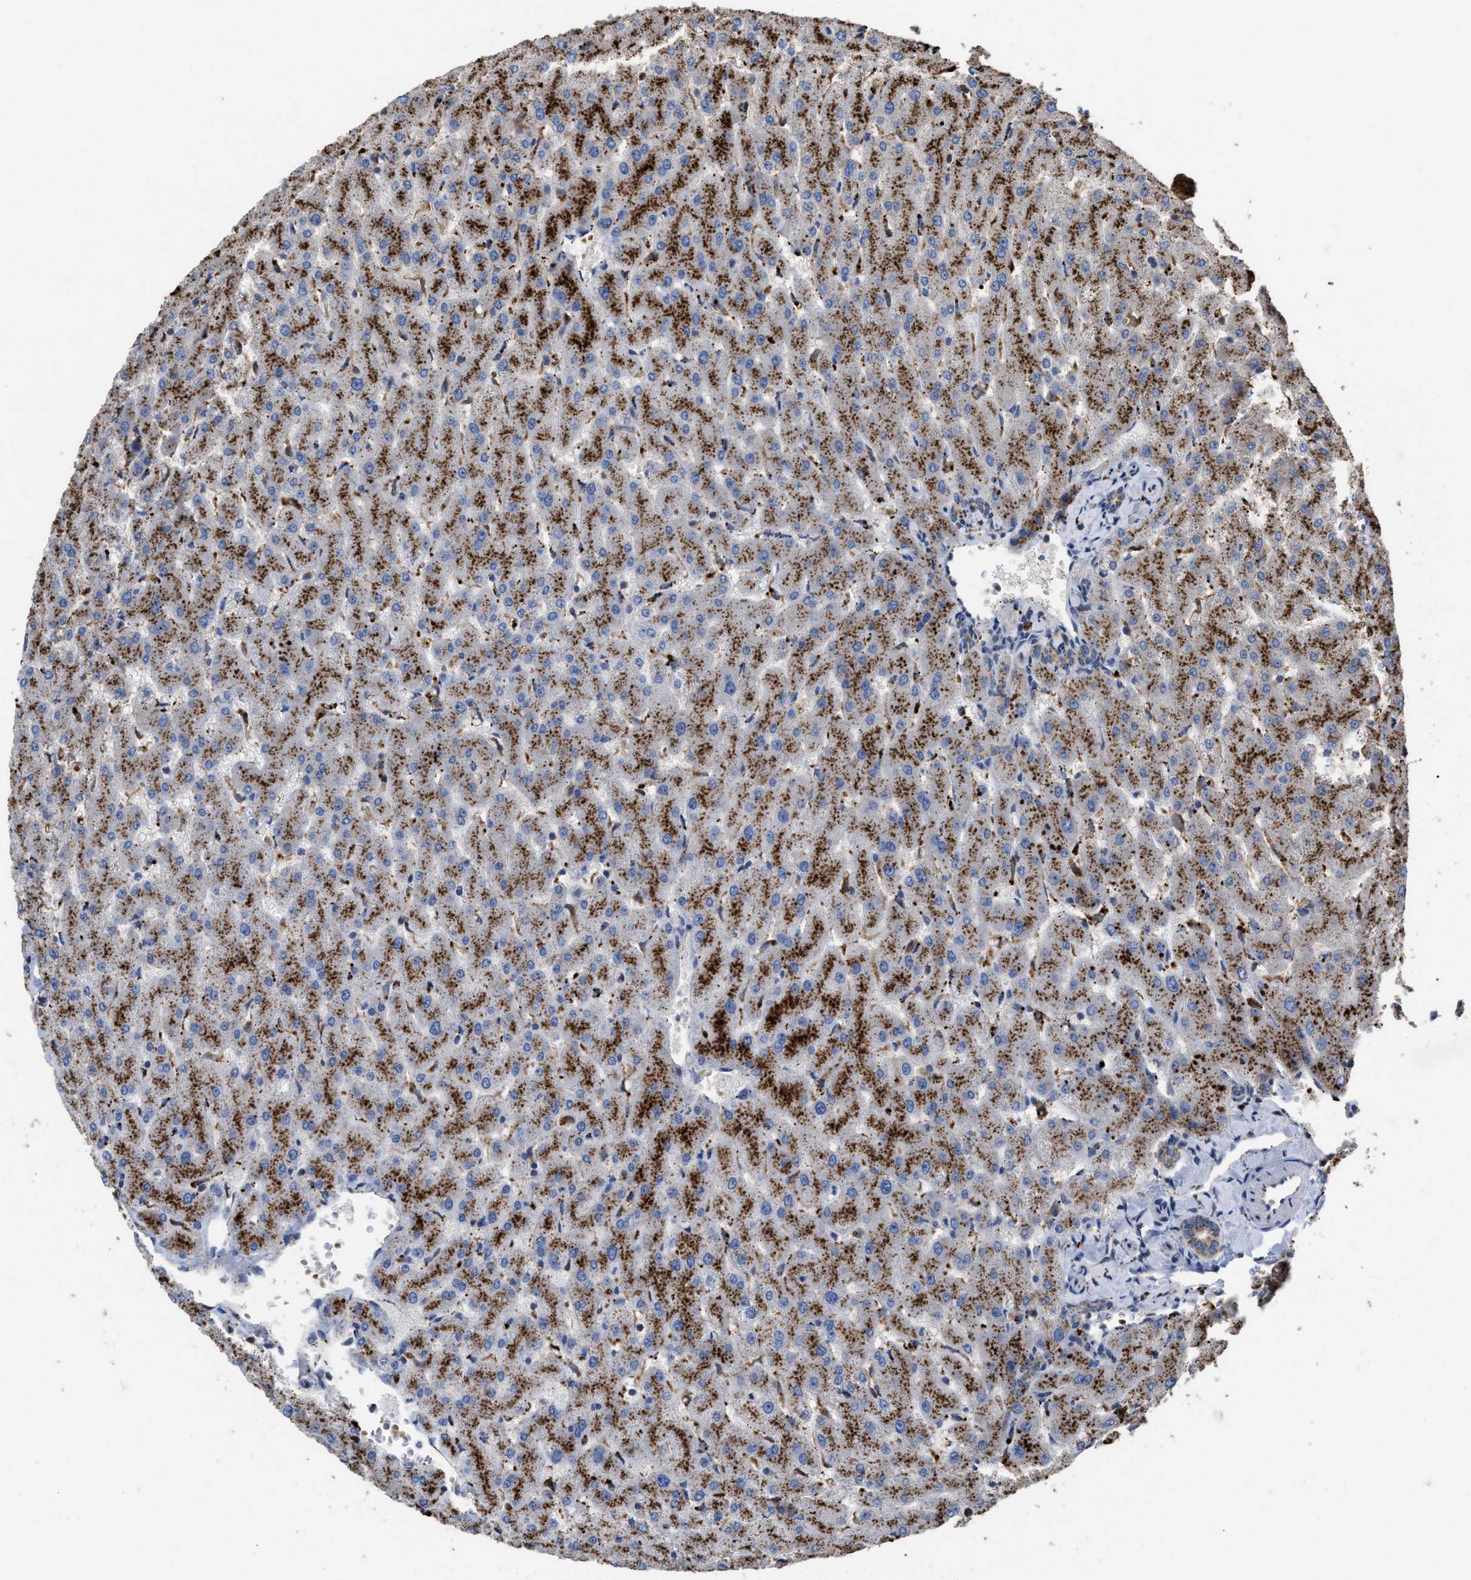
{"staining": {"intensity": "moderate", "quantity": ">75%", "location": "cytoplasmic/membranous"}, "tissue": "liver", "cell_type": "Cholangiocytes", "image_type": "normal", "snomed": [{"axis": "morphology", "description": "Normal tissue, NOS"}, {"axis": "topography", "description": "Liver"}], "caption": "An immunohistochemistry (IHC) image of benign tissue is shown. Protein staining in brown shows moderate cytoplasmic/membranous positivity in liver within cholangiocytes.", "gene": "ELMO3", "patient": {"sex": "female", "age": 63}}